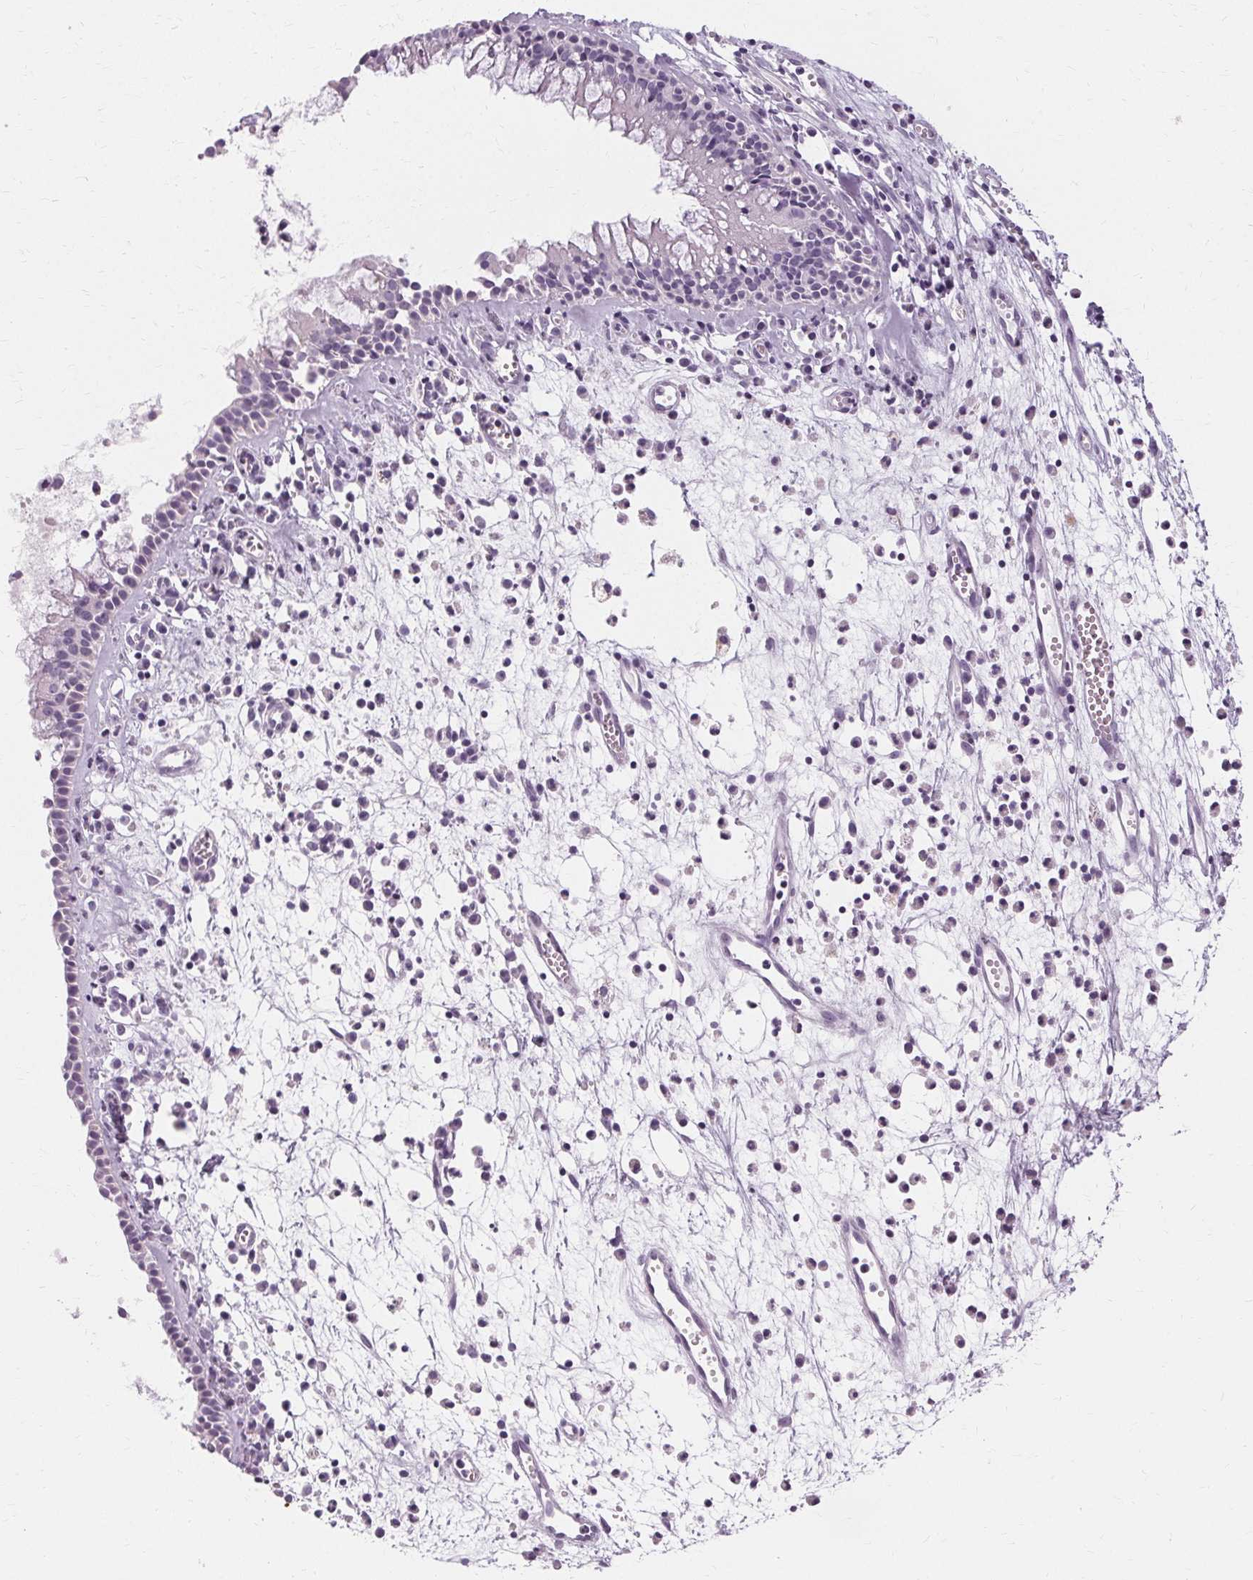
{"staining": {"intensity": "strong", "quantity": "25%-75%", "location": "cytoplasmic/membranous"}, "tissue": "nasopharynx", "cell_type": "Respiratory epithelial cells", "image_type": "normal", "snomed": [{"axis": "morphology", "description": "Normal tissue, NOS"}, {"axis": "topography", "description": "Nasopharynx"}], "caption": "IHC (DAB (3,3'-diaminobenzidine)) staining of normal nasopharynx demonstrates strong cytoplasmic/membranous protein positivity in about 25%-75% of respiratory epithelial cells. (DAB (3,3'-diaminobenzidine) IHC, brown staining for protein, blue staining for nuclei).", "gene": "KRT6A", "patient": {"sex": "female", "age": 52}}